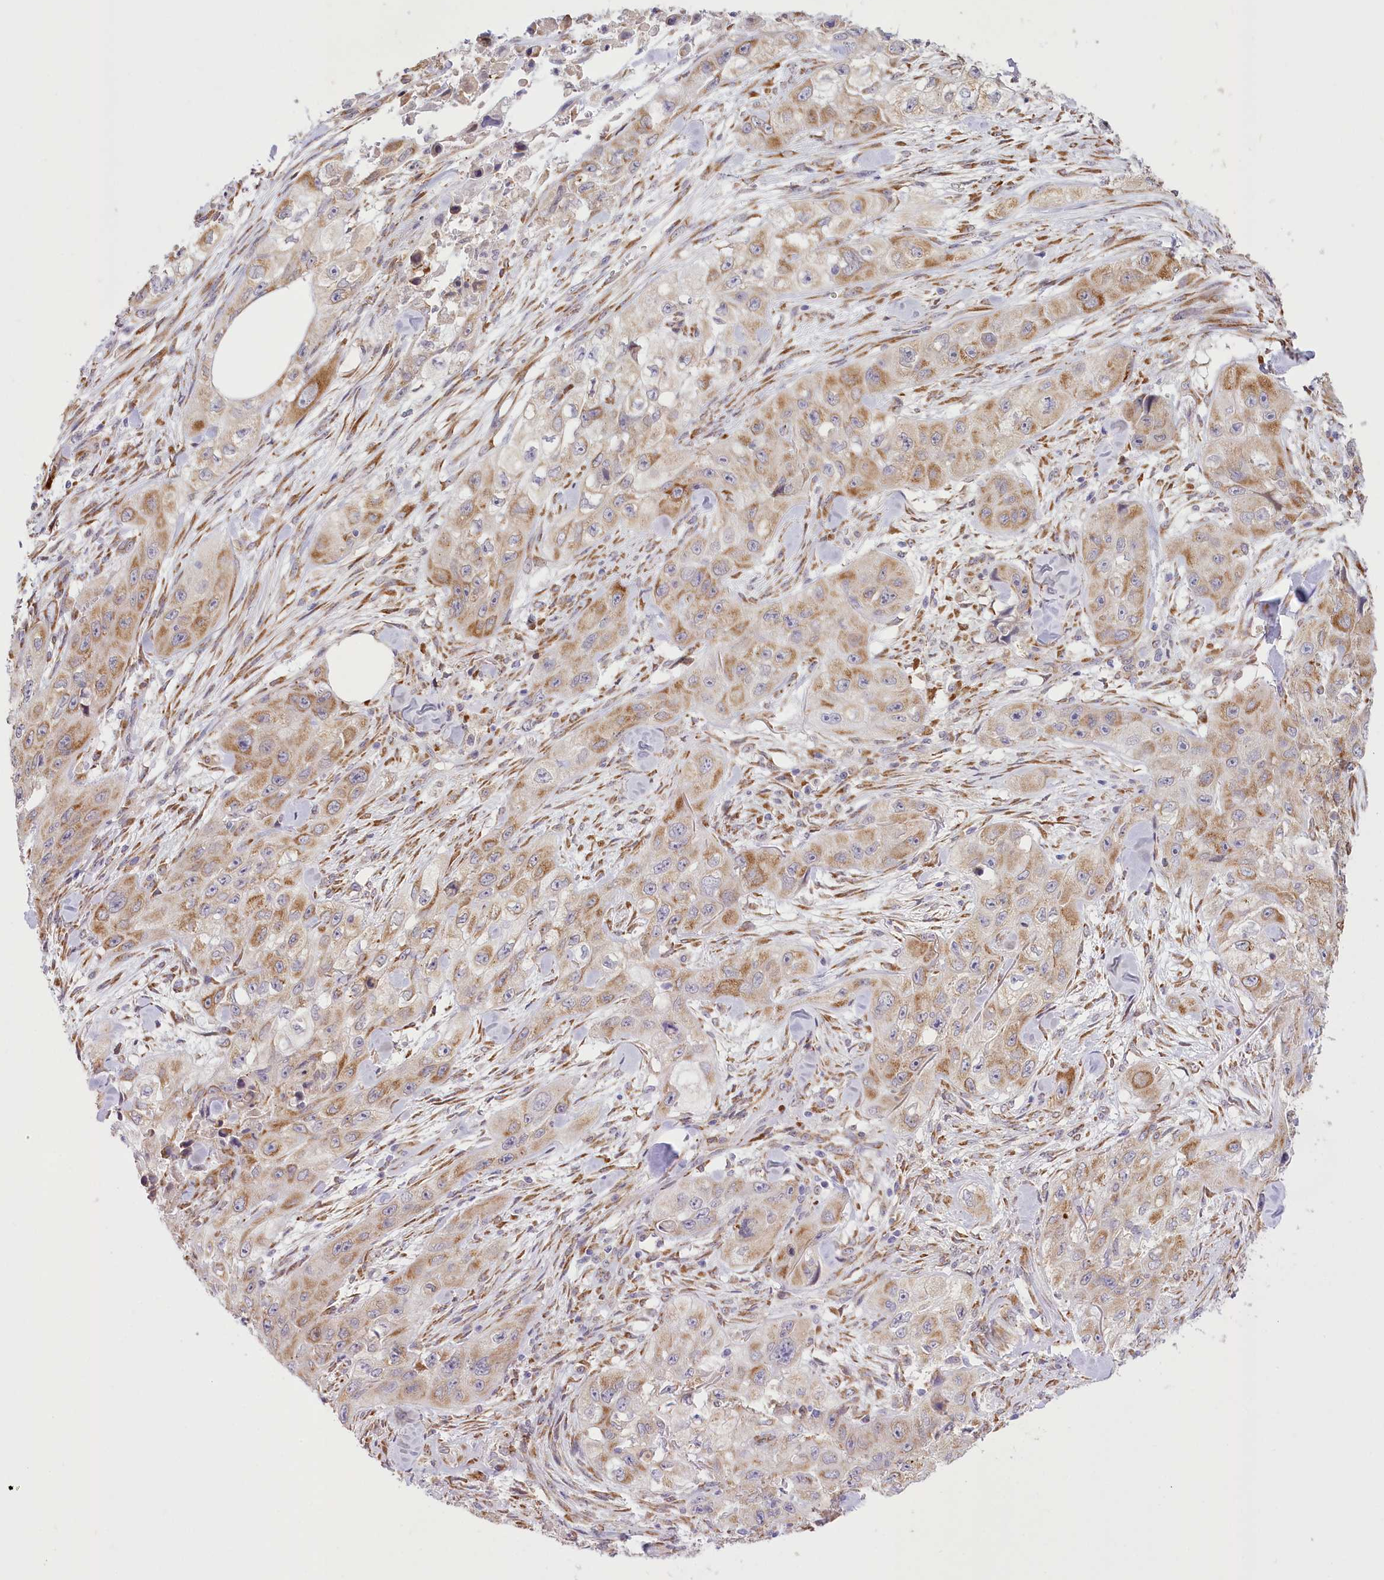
{"staining": {"intensity": "moderate", "quantity": "25%-75%", "location": "cytoplasmic/membranous"}, "tissue": "skin cancer", "cell_type": "Tumor cells", "image_type": "cancer", "snomed": [{"axis": "morphology", "description": "Squamous cell carcinoma, NOS"}, {"axis": "topography", "description": "Skin"}, {"axis": "topography", "description": "Subcutis"}], "caption": "Tumor cells demonstrate moderate cytoplasmic/membranous positivity in about 25%-75% of cells in skin cancer (squamous cell carcinoma).", "gene": "NCKAP5", "patient": {"sex": "male", "age": 73}}